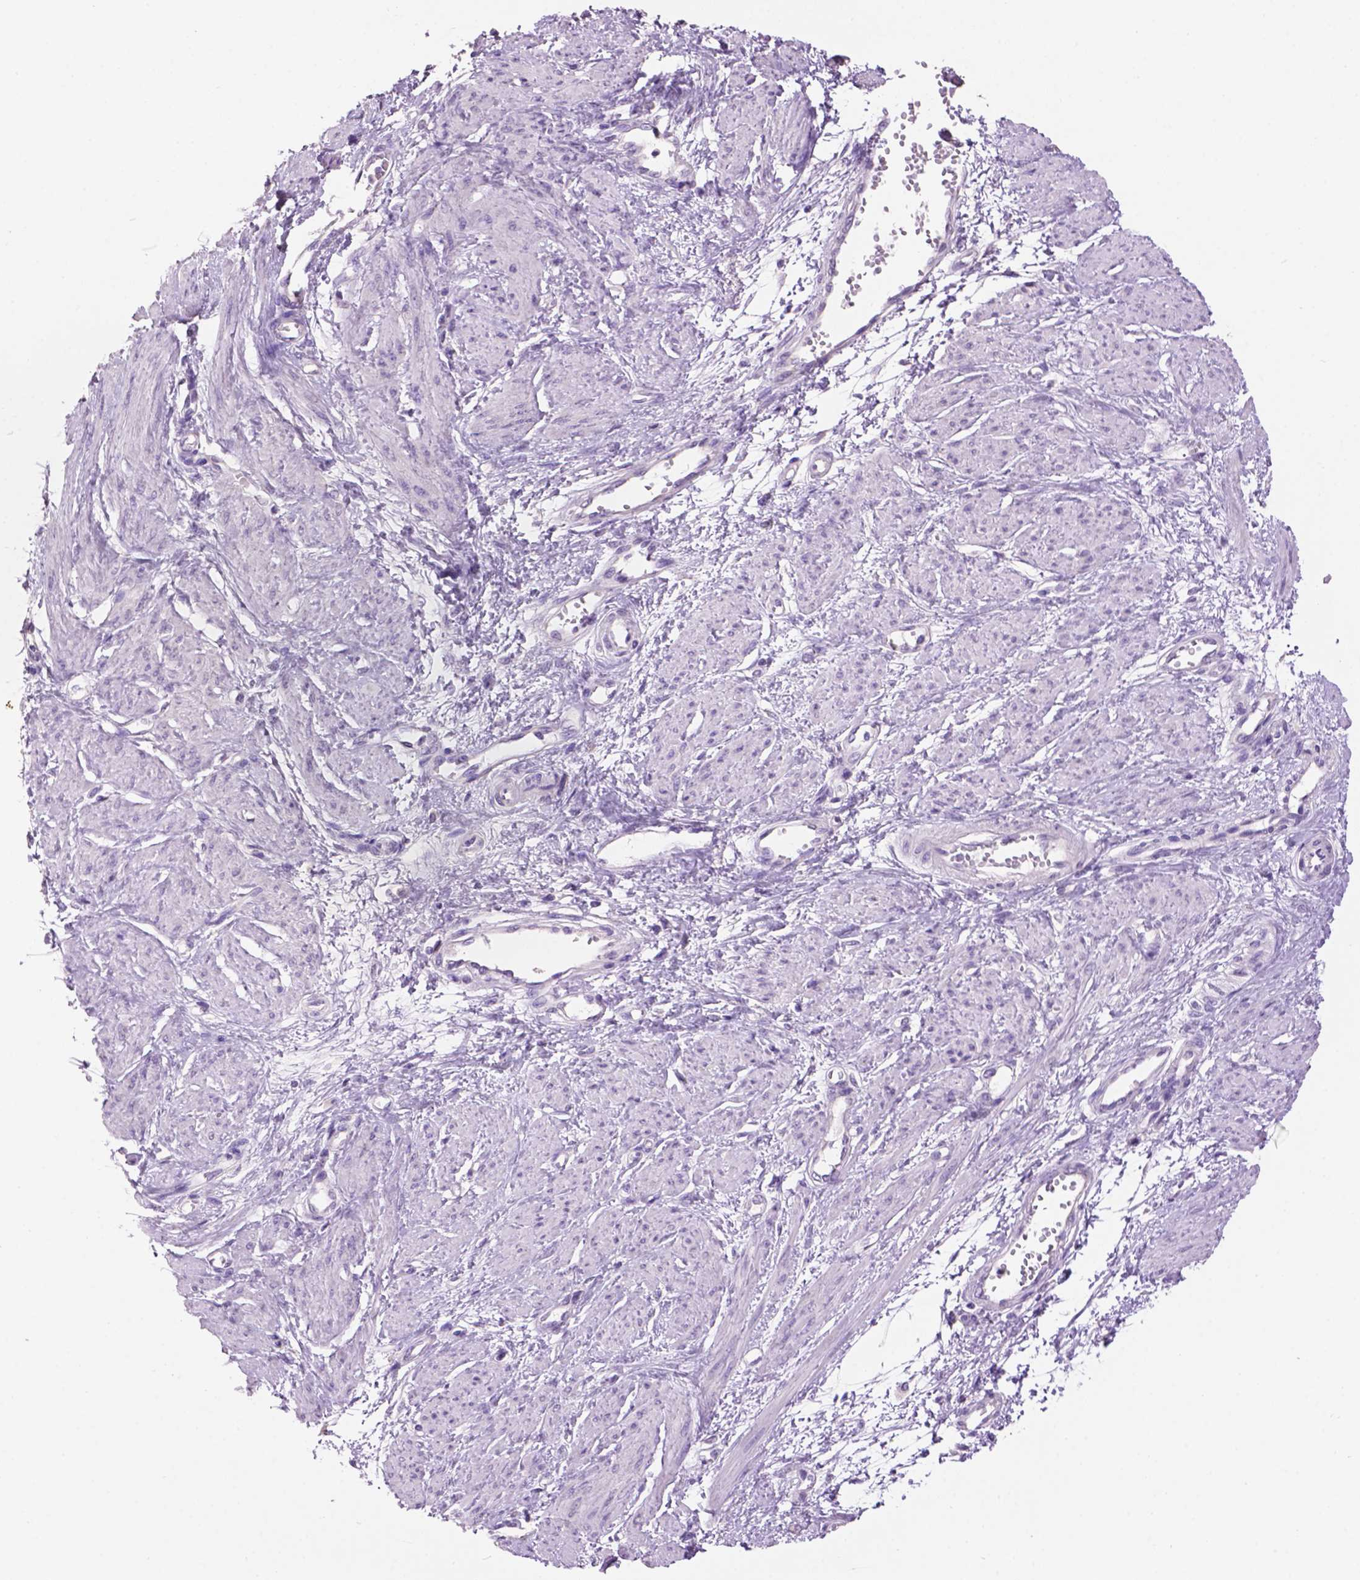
{"staining": {"intensity": "negative", "quantity": "none", "location": "none"}, "tissue": "smooth muscle", "cell_type": "Smooth muscle cells", "image_type": "normal", "snomed": [{"axis": "morphology", "description": "Normal tissue, NOS"}, {"axis": "topography", "description": "Smooth muscle"}, {"axis": "topography", "description": "Uterus"}], "caption": "Immunohistochemistry photomicrograph of unremarkable human smooth muscle stained for a protein (brown), which exhibits no positivity in smooth muscle cells.", "gene": "CRYBA4", "patient": {"sex": "female", "age": 39}}